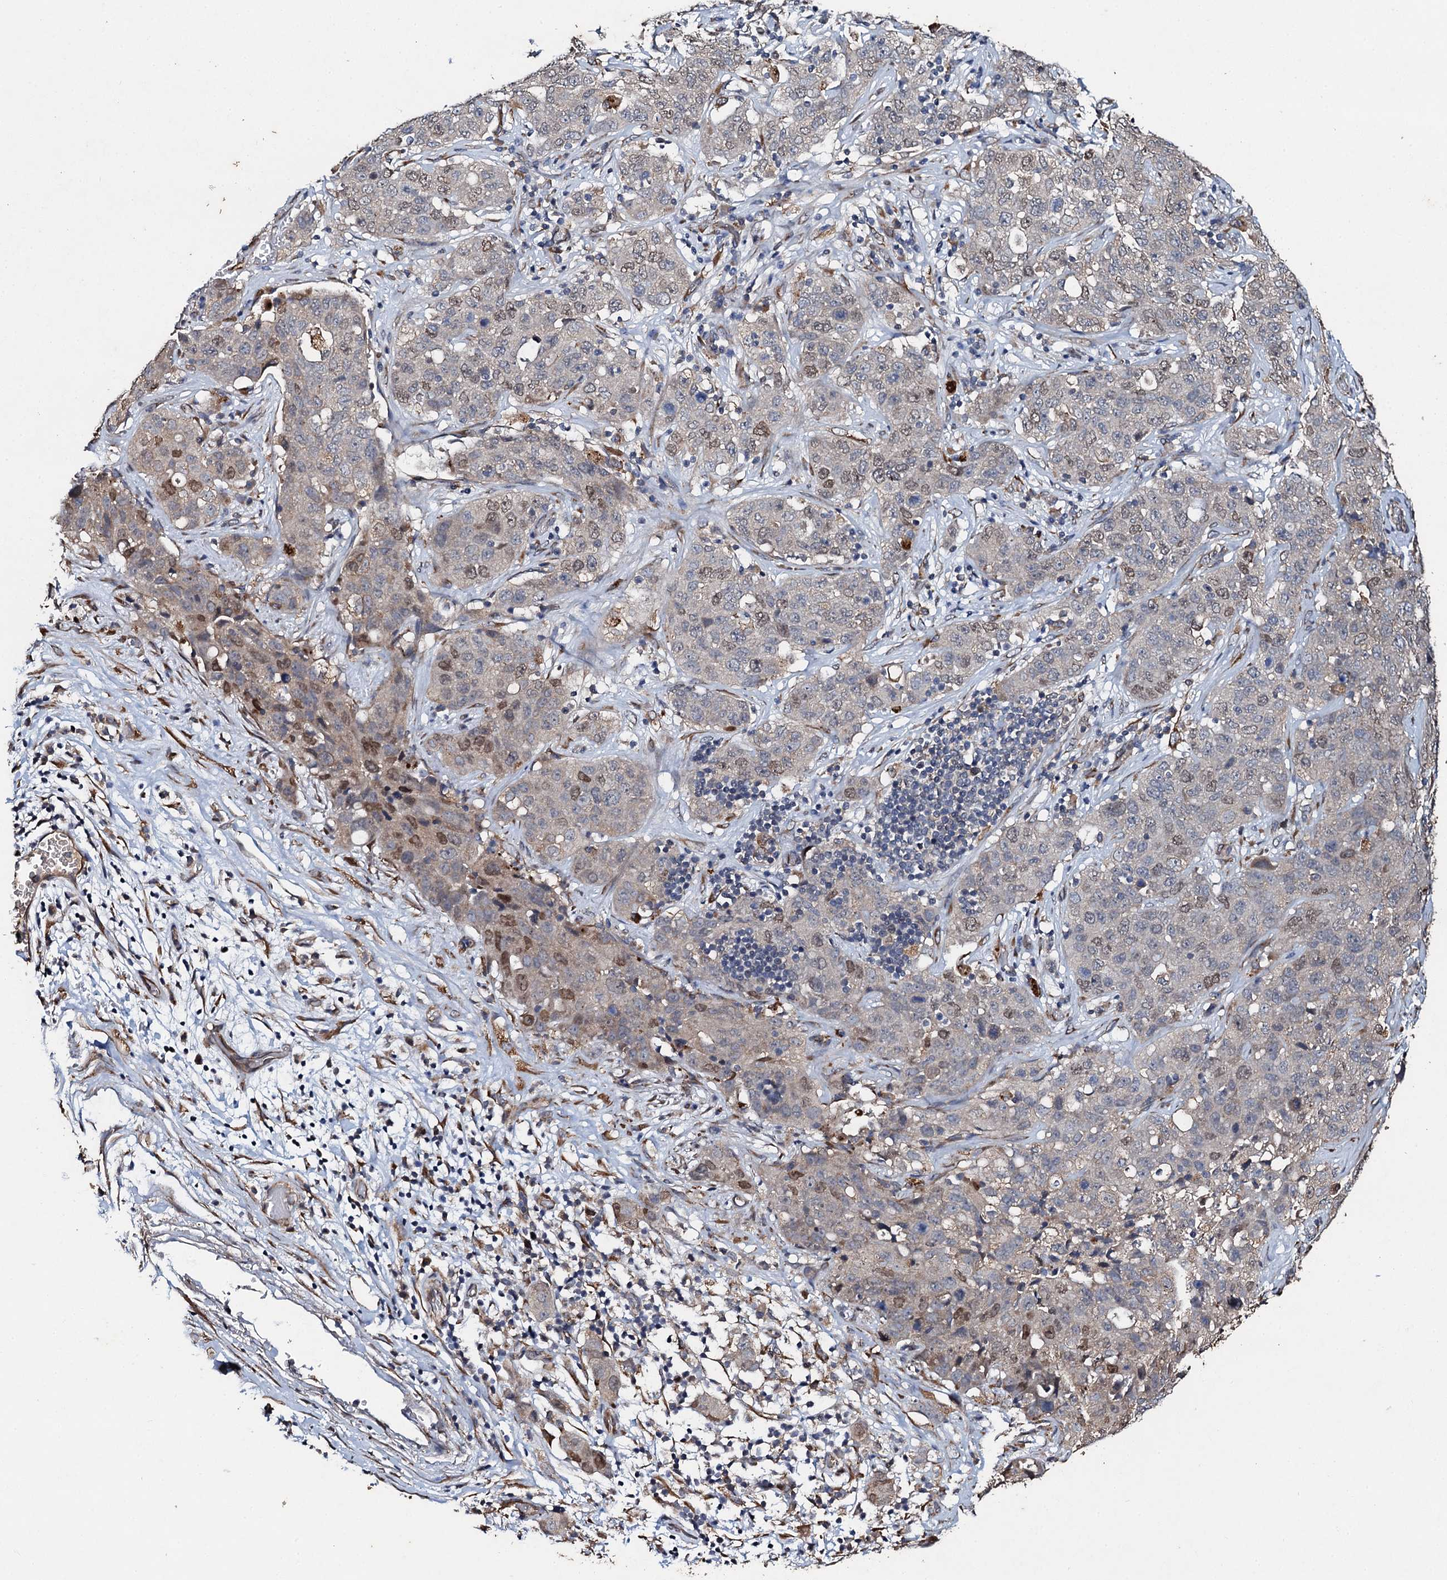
{"staining": {"intensity": "moderate", "quantity": "<25%", "location": "nuclear"}, "tissue": "stomach cancer", "cell_type": "Tumor cells", "image_type": "cancer", "snomed": [{"axis": "morphology", "description": "Normal tissue, NOS"}, {"axis": "morphology", "description": "Adenocarcinoma, NOS"}, {"axis": "topography", "description": "Lymph node"}, {"axis": "topography", "description": "Stomach"}], "caption": "A low amount of moderate nuclear expression is appreciated in about <25% of tumor cells in adenocarcinoma (stomach) tissue.", "gene": "ADAMTS10", "patient": {"sex": "male", "age": 48}}